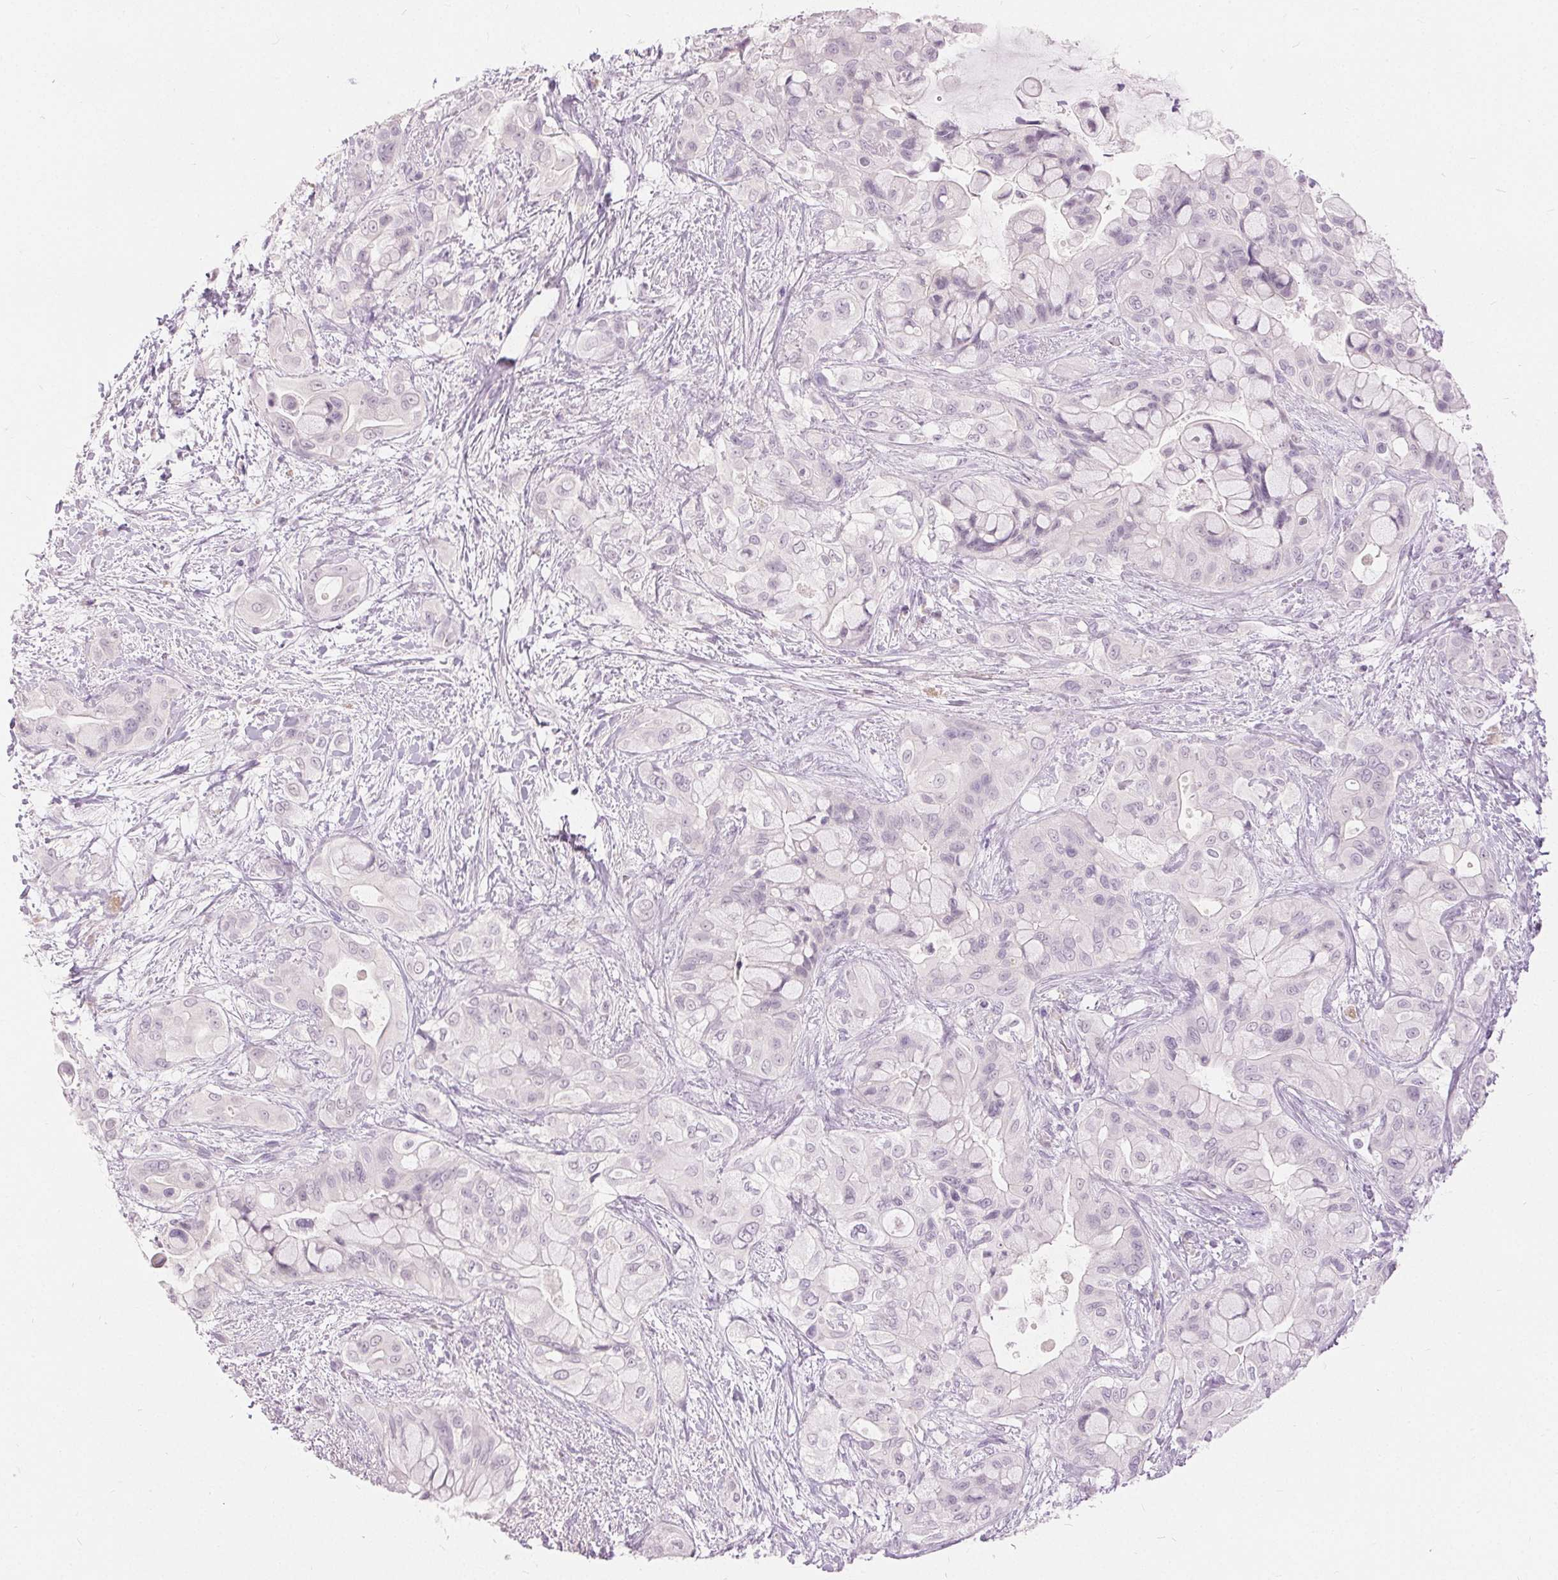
{"staining": {"intensity": "negative", "quantity": "none", "location": "none"}, "tissue": "pancreatic cancer", "cell_type": "Tumor cells", "image_type": "cancer", "snomed": [{"axis": "morphology", "description": "Adenocarcinoma, NOS"}, {"axis": "topography", "description": "Pancreas"}], "caption": "Immunohistochemistry image of neoplastic tissue: human adenocarcinoma (pancreatic) stained with DAB reveals no significant protein expression in tumor cells.", "gene": "DSG3", "patient": {"sex": "male", "age": 71}}